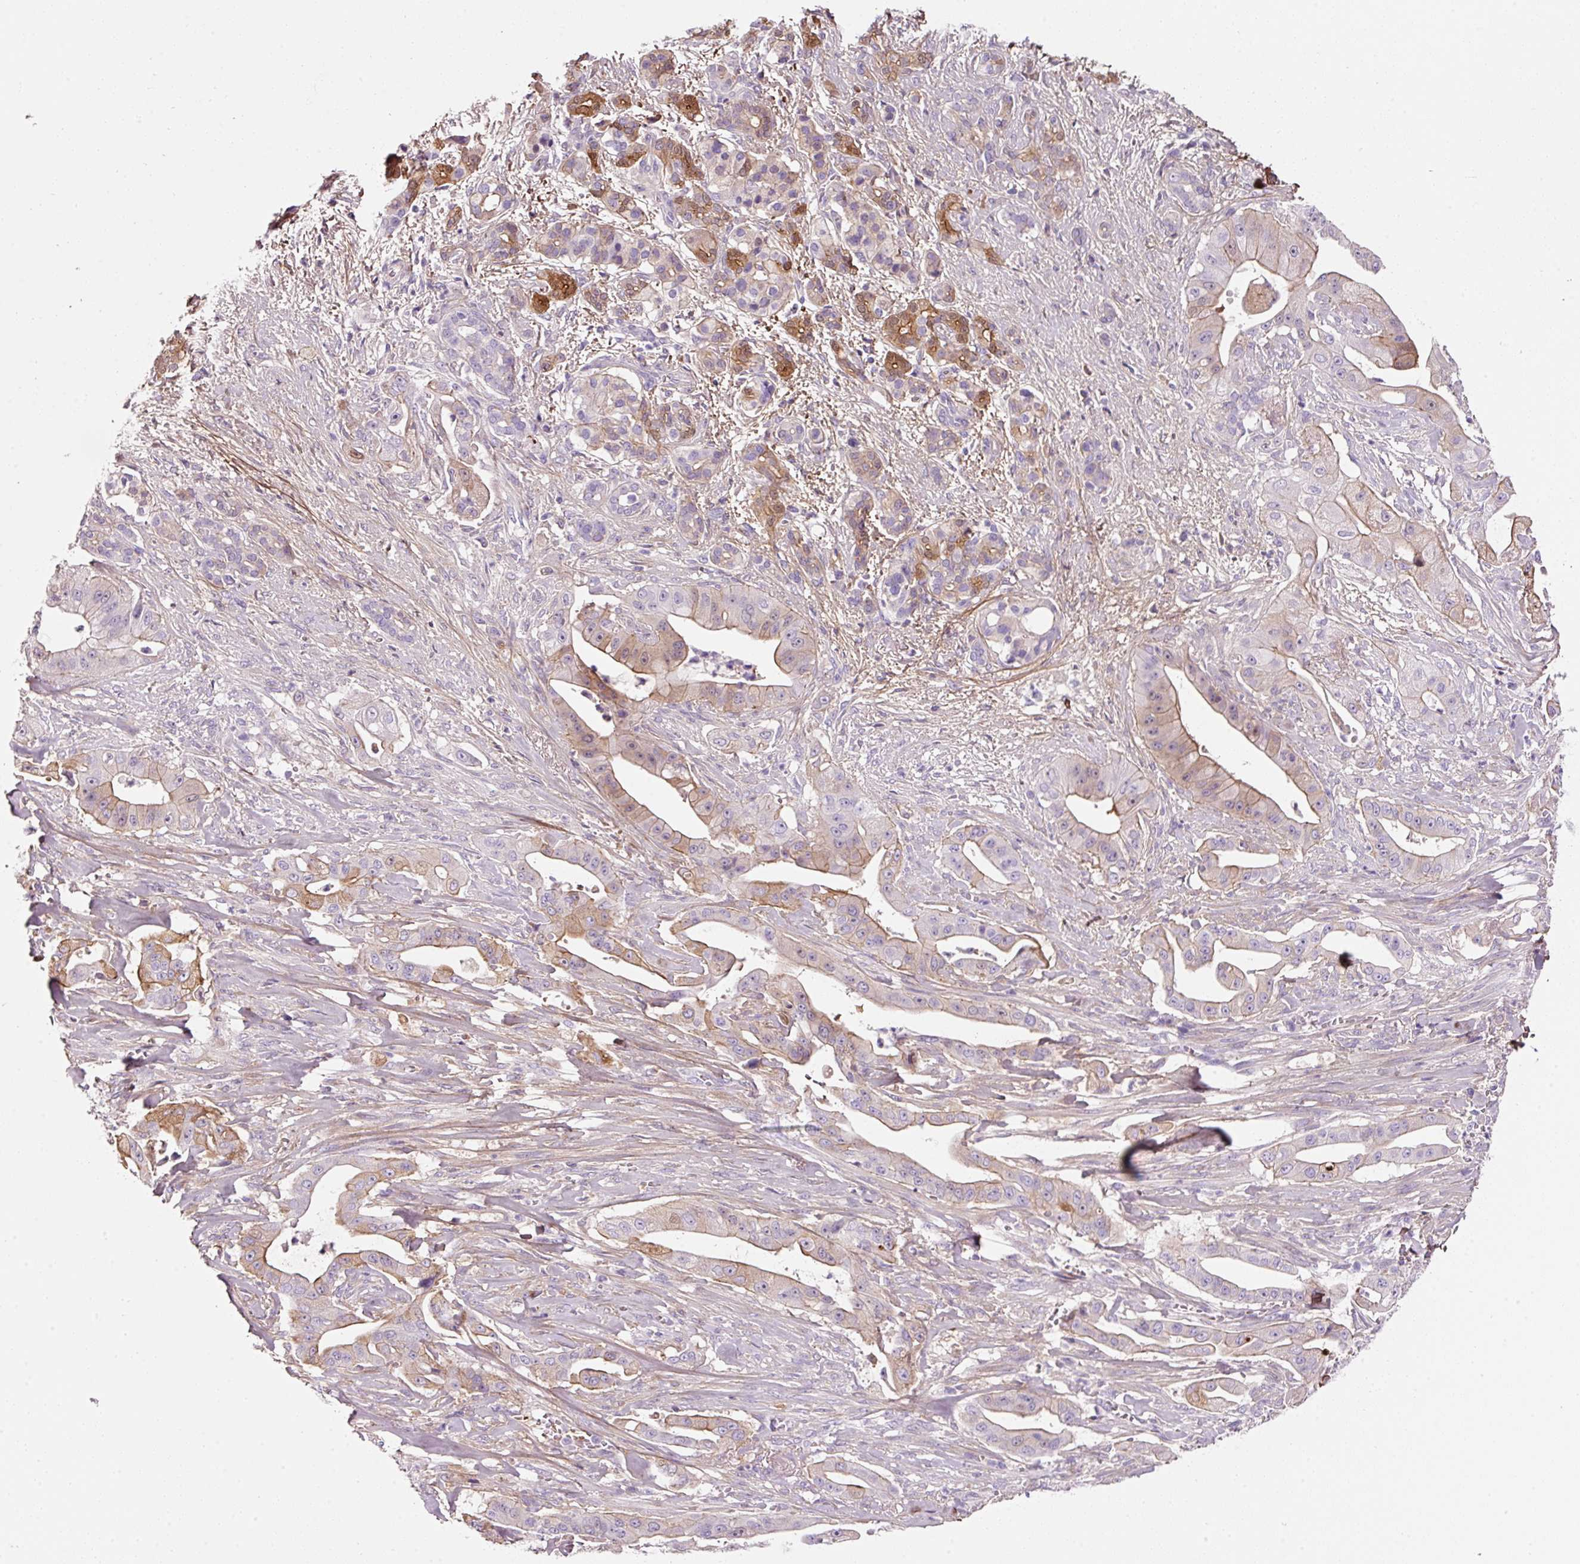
{"staining": {"intensity": "moderate", "quantity": "<25%", "location": "cytoplasmic/membranous"}, "tissue": "pancreatic cancer", "cell_type": "Tumor cells", "image_type": "cancer", "snomed": [{"axis": "morphology", "description": "Adenocarcinoma, NOS"}, {"axis": "topography", "description": "Pancreas"}], "caption": "Immunohistochemical staining of pancreatic adenocarcinoma reveals low levels of moderate cytoplasmic/membranous protein expression in about <25% of tumor cells.", "gene": "SOS2", "patient": {"sex": "male", "age": 57}}